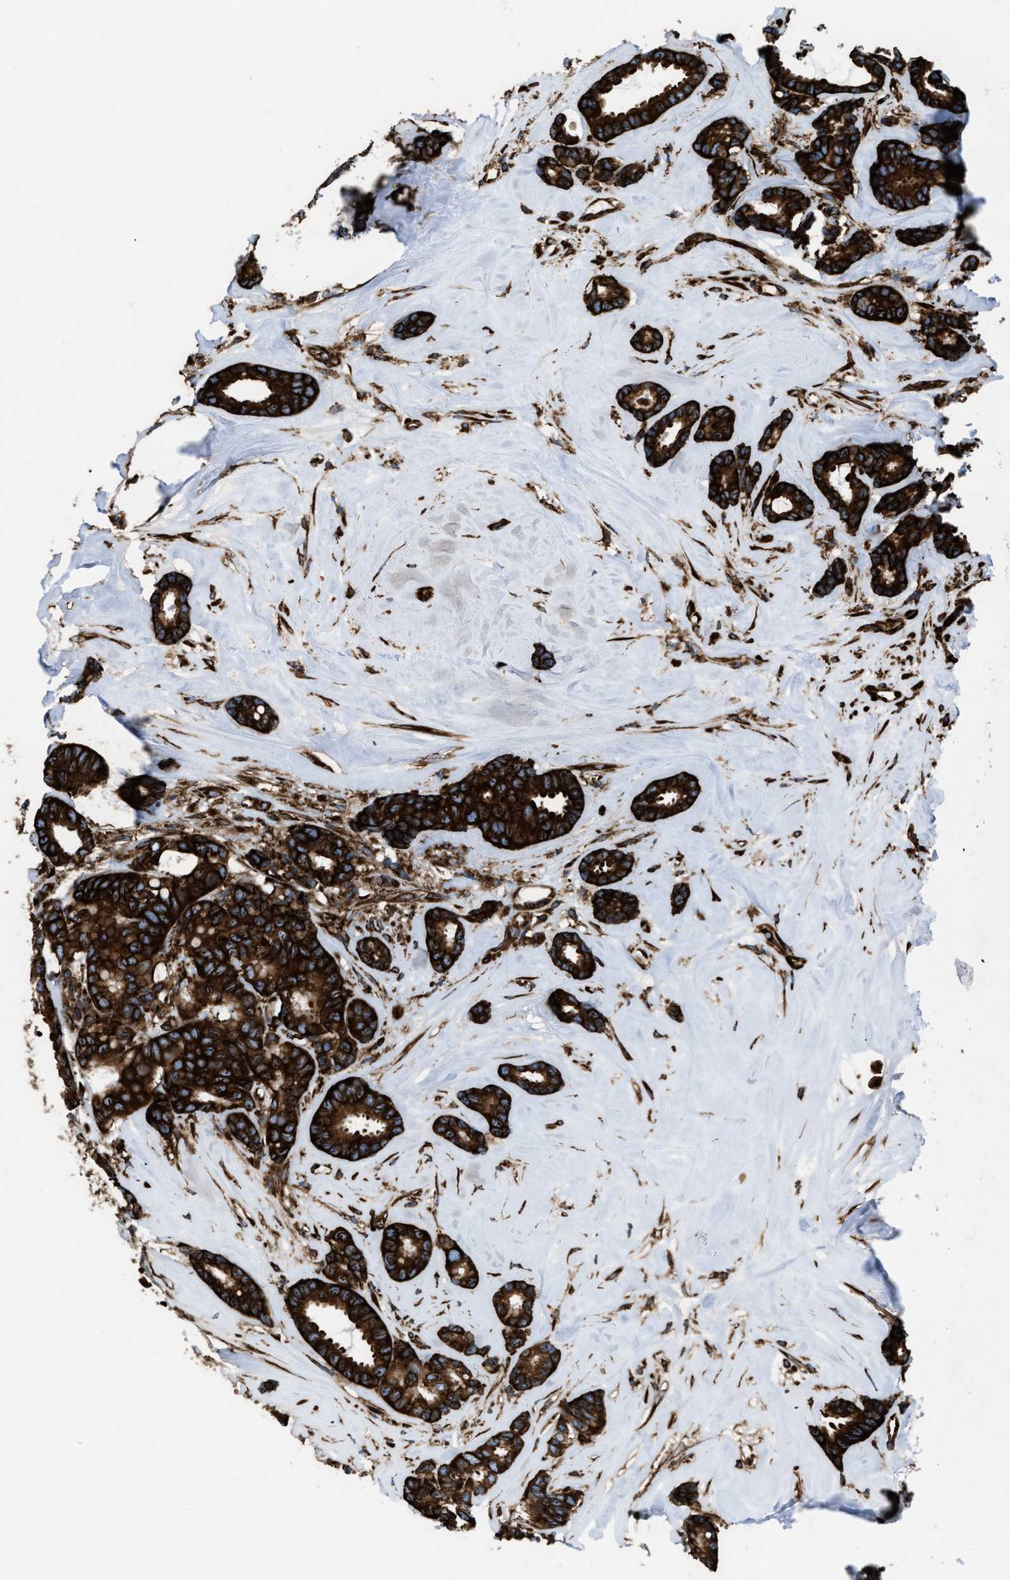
{"staining": {"intensity": "strong", "quantity": ">75%", "location": "cytoplasmic/membranous"}, "tissue": "breast cancer", "cell_type": "Tumor cells", "image_type": "cancer", "snomed": [{"axis": "morphology", "description": "Duct carcinoma"}, {"axis": "topography", "description": "Breast"}], "caption": "This is an image of IHC staining of breast cancer, which shows strong positivity in the cytoplasmic/membranous of tumor cells.", "gene": "CAPRIN1", "patient": {"sex": "female", "age": 87}}